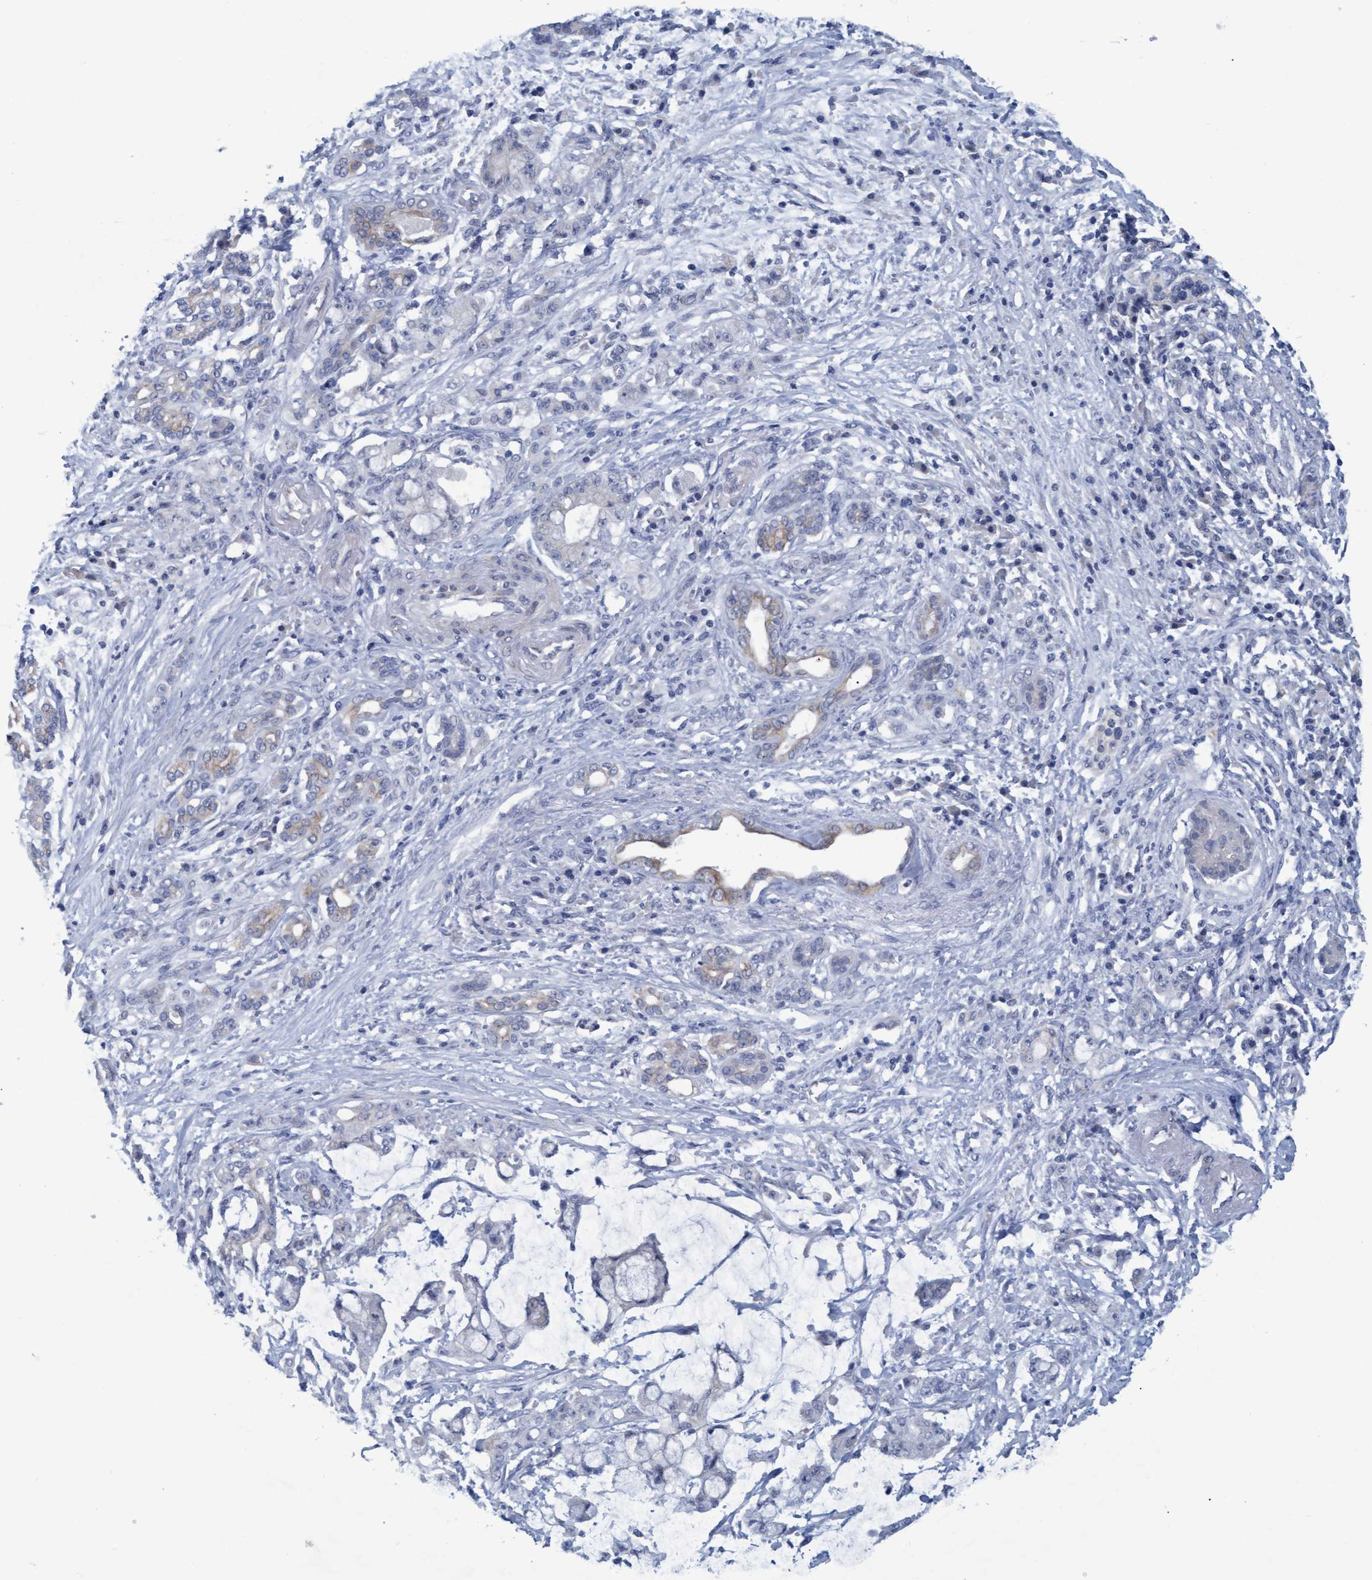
{"staining": {"intensity": "negative", "quantity": "none", "location": "none"}, "tissue": "pancreatic cancer", "cell_type": "Tumor cells", "image_type": "cancer", "snomed": [{"axis": "morphology", "description": "Adenocarcinoma, NOS"}, {"axis": "topography", "description": "Pancreas"}], "caption": "Immunohistochemical staining of human adenocarcinoma (pancreatic) demonstrates no significant staining in tumor cells.", "gene": "SSTR3", "patient": {"sex": "female", "age": 73}}